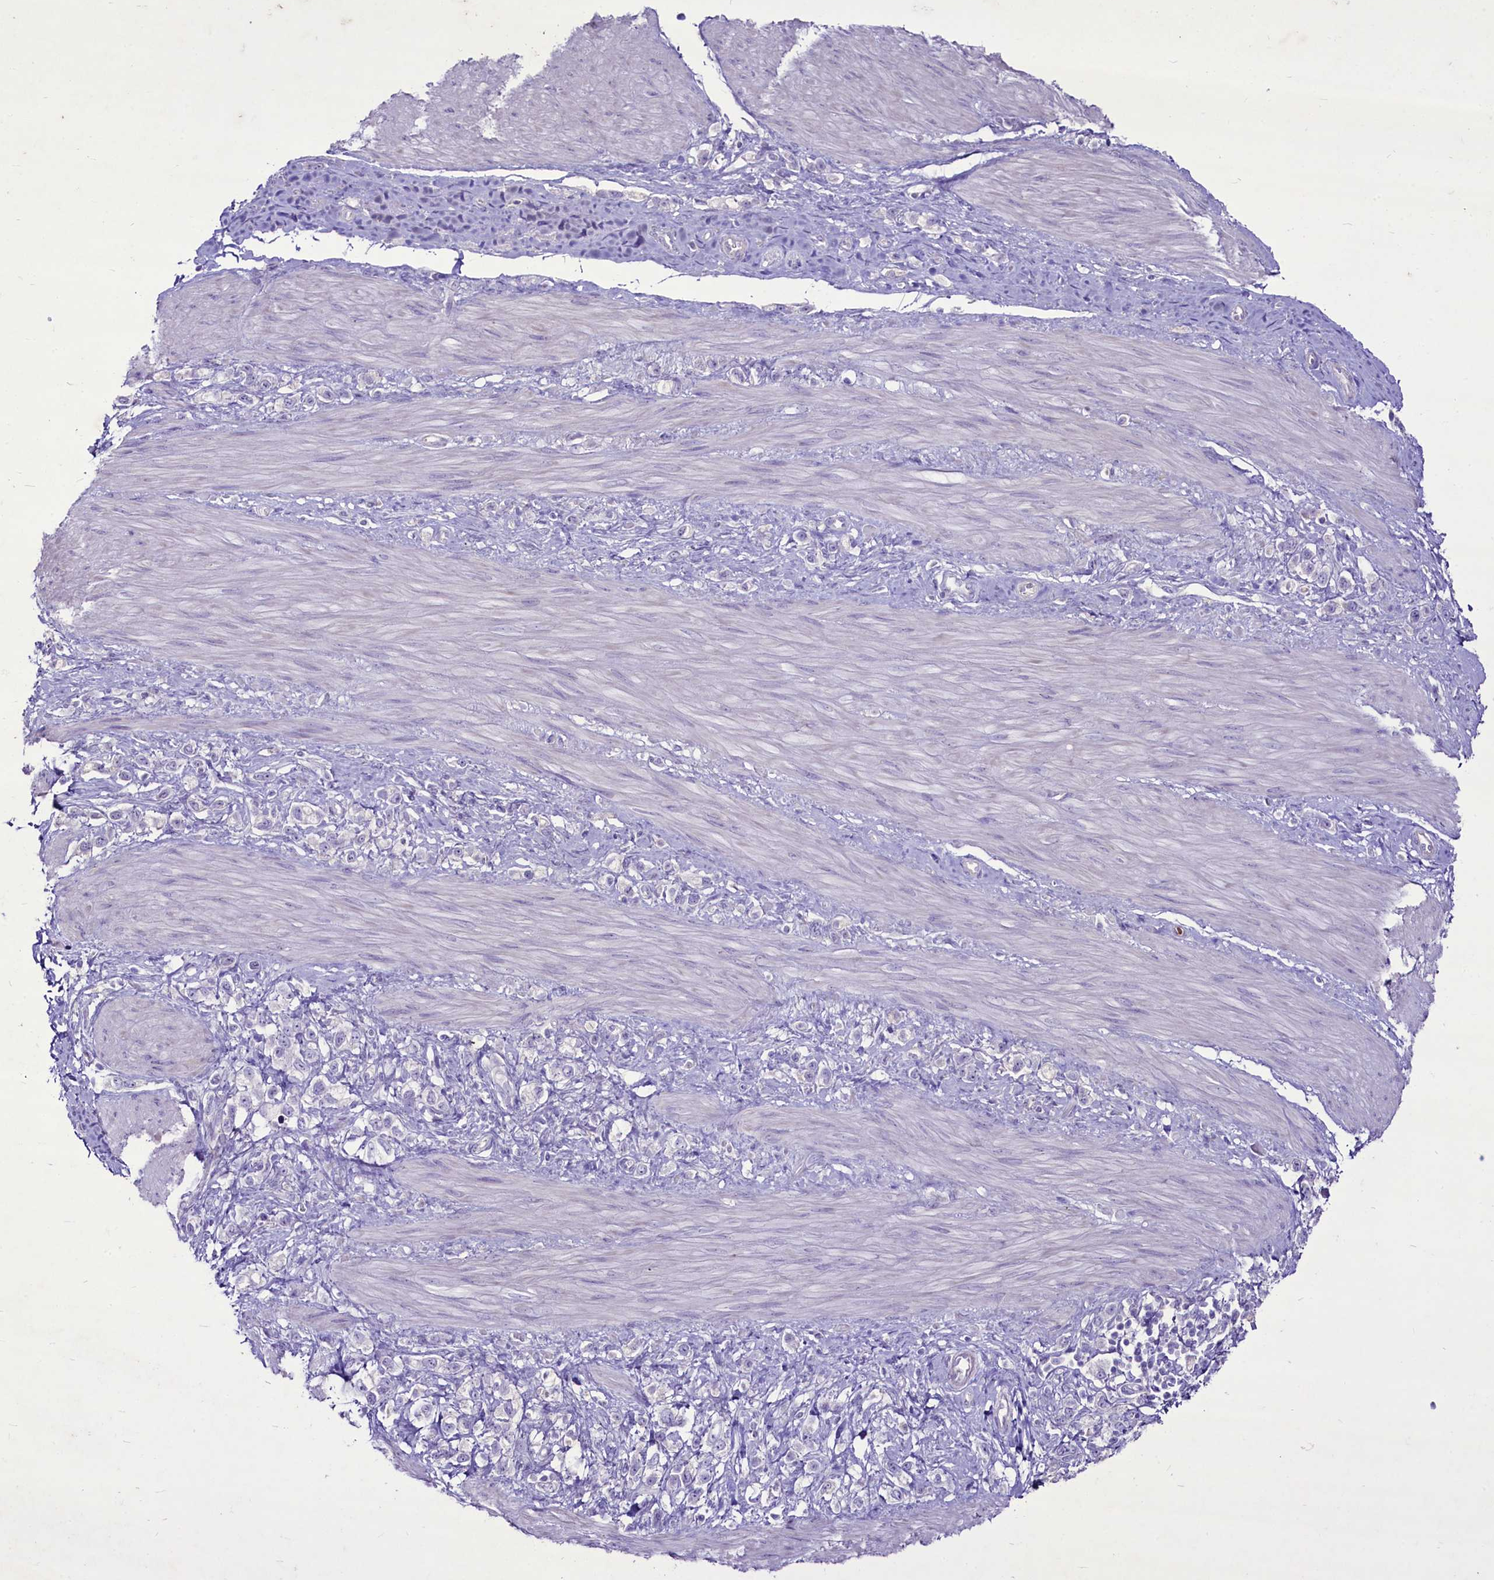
{"staining": {"intensity": "negative", "quantity": "none", "location": "none"}, "tissue": "stomach cancer", "cell_type": "Tumor cells", "image_type": "cancer", "snomed": [{"axis": "morphology", "description": "Adenocarcinoma, NOS"}, {"axis": "topography", "description": "Stomach"}], "caption": "Stomach cancer (adenocarcinoma) was stained to show a protein in brown. There is no significant staining in tumor cells.", "gene": "FAM209B", "patient": {"sex": "female", "age": 65}}